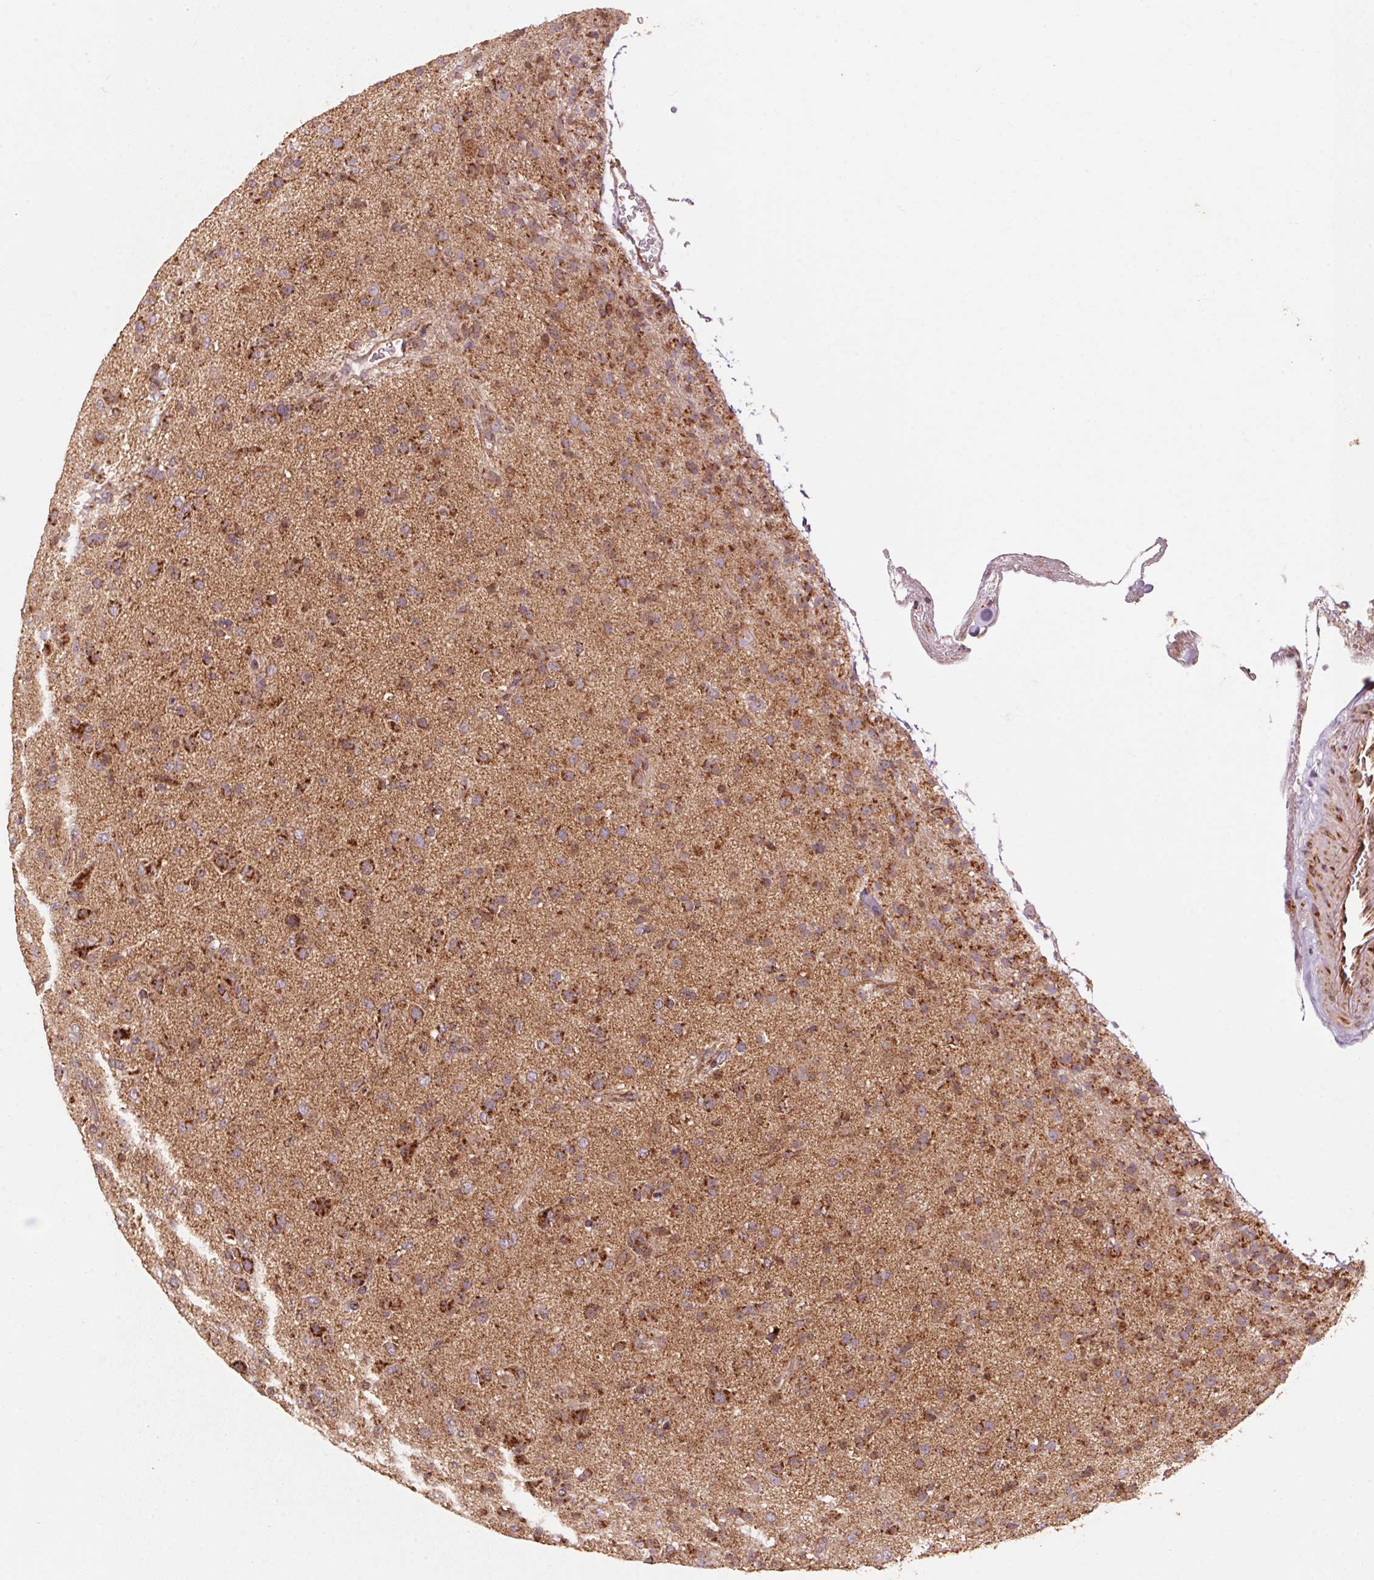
{"staining": {"intensity": "strong", "quantity": "25%-75%", "location": "cytoplasmic/membranous"}, "tissue": "glioma", "cell_type": "Tumor cells", "image_type": "cancer", "snomed": [{"axis": "morphology", "description": "Glioma, malignant, Low grade"}, {"axis": "topography", "description": "Brain"}], "caption": "Immunohistochemical staining of human malignant glioma (low-grade) demonstrates strong cytoplasmic/membranous protein positivity in approximately 25%-75% of tumor cells.", "gene": "TOMM70", "patient": {"sex": "male", "age": 65}}